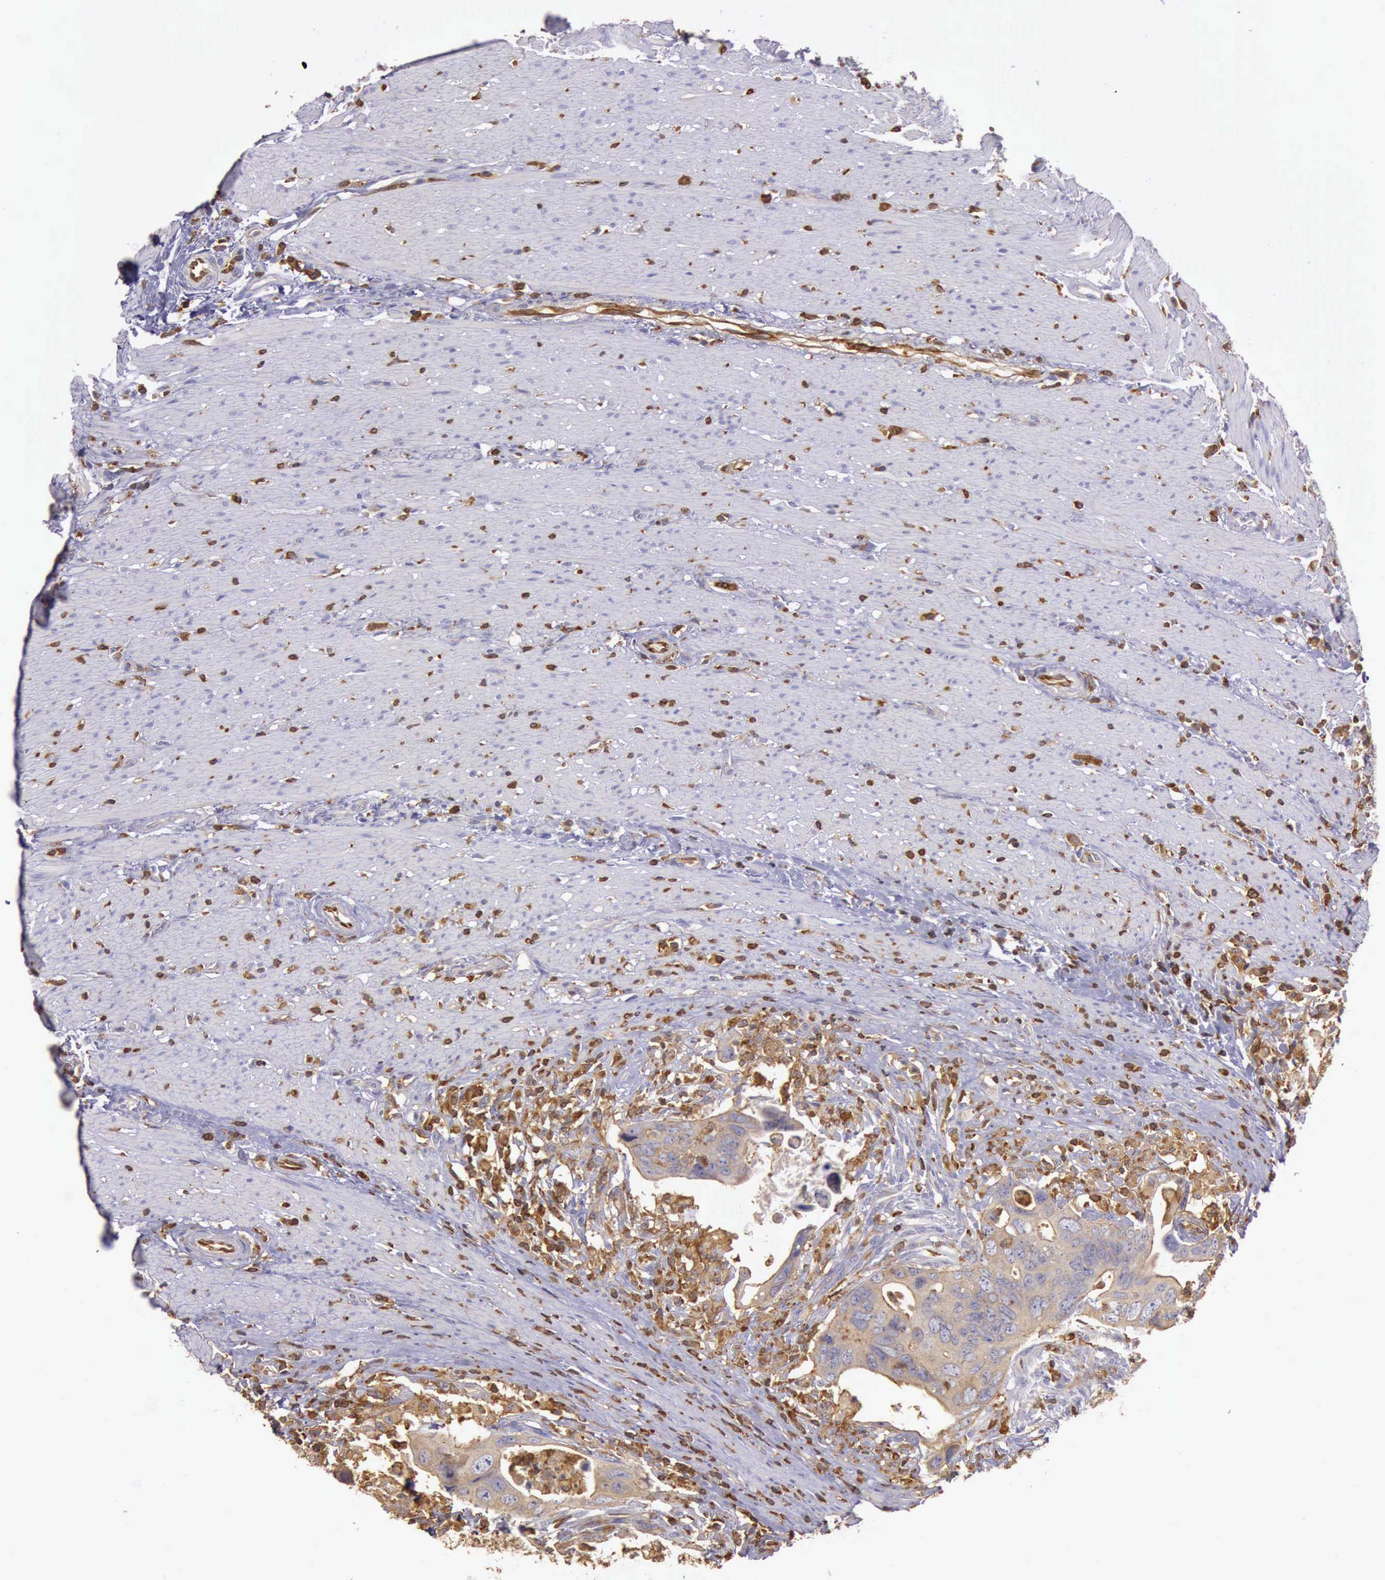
{"staining": {"intensity": "weak", "quantity": ">75%", "location": "cytoplasmic/membranous"}, "tissue": "colorectal cancer", "cell_type": "Tumor cells", "image_type": "cancer", "snomed": [{"axis": "morphology", "description": "Adenocarcinoma, NOS"}, {"axis": "topography", "description": "Rectum"}], "caption": "Approximately >75% of tumor cells in human colorectal cancer (adenocarcinoma) exhibit weak cytoplasmic/membranous protein expression as visualized by brown immunohistochemical staining.", "gene": "ARHGAP4", "patient": {"sex": "male", "age": 53}}